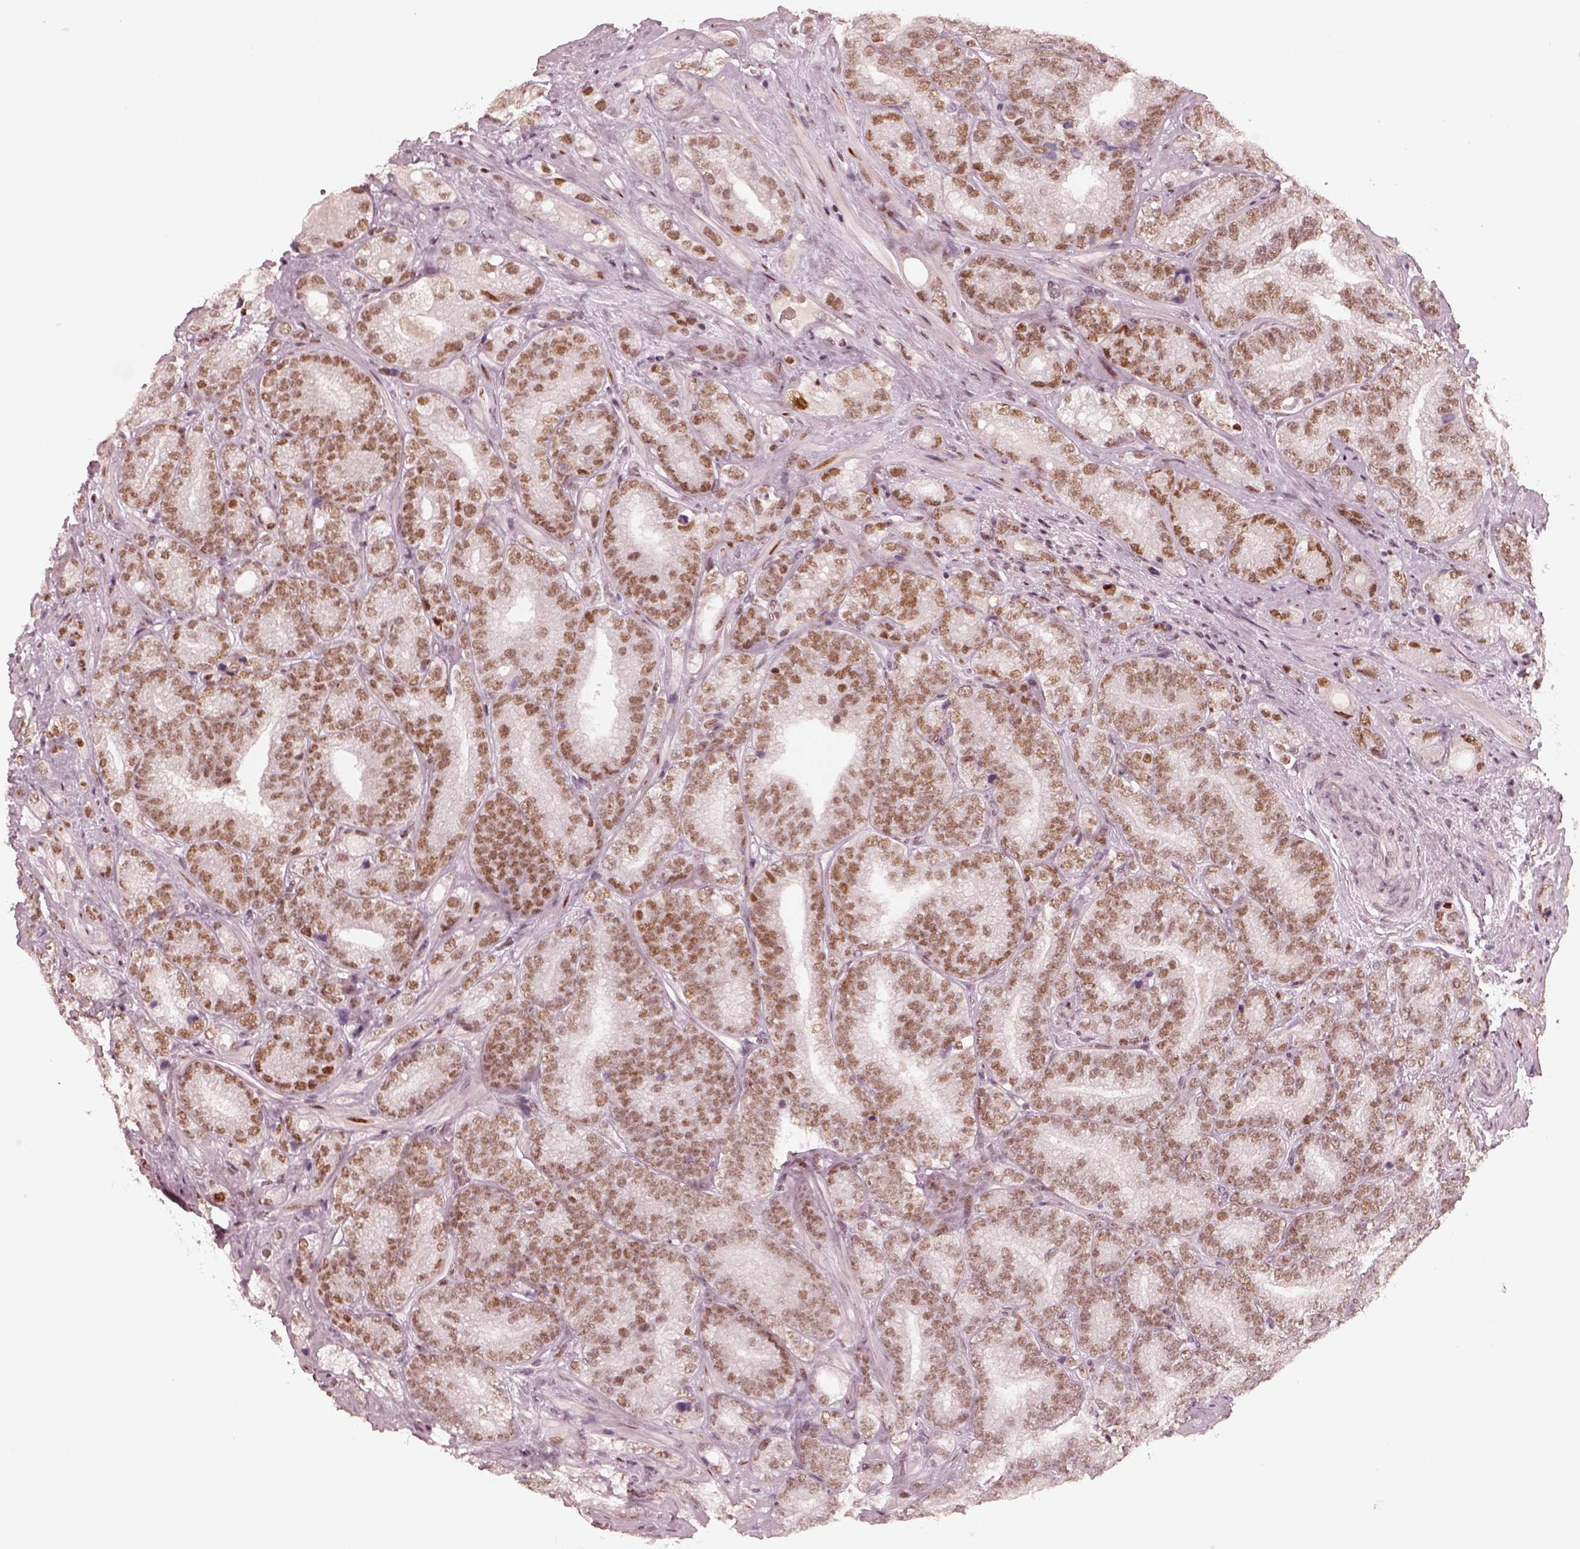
{"staining": {"intensity": "moderate", "quantity": "25%-75%", "location": "nuclear"}, "tissue": "prostate cancer", "cell_type": "Tumor cells", "image_type": "cancer", "snomed": [{"axis": "morphology", "description": "Adenocarcinoma, NOS"}, {"axis": "topography", "description": "Prostate"}], "caption": "A histopathology image showing moderate nuclear positivity in approximately 25%-75% of tumor cells in prostate adenocarcinoma, as visualized by brown immunohistochemical staining.", "gene": "HNRNPC", "patient": {"sex": "male", "age": 63}}